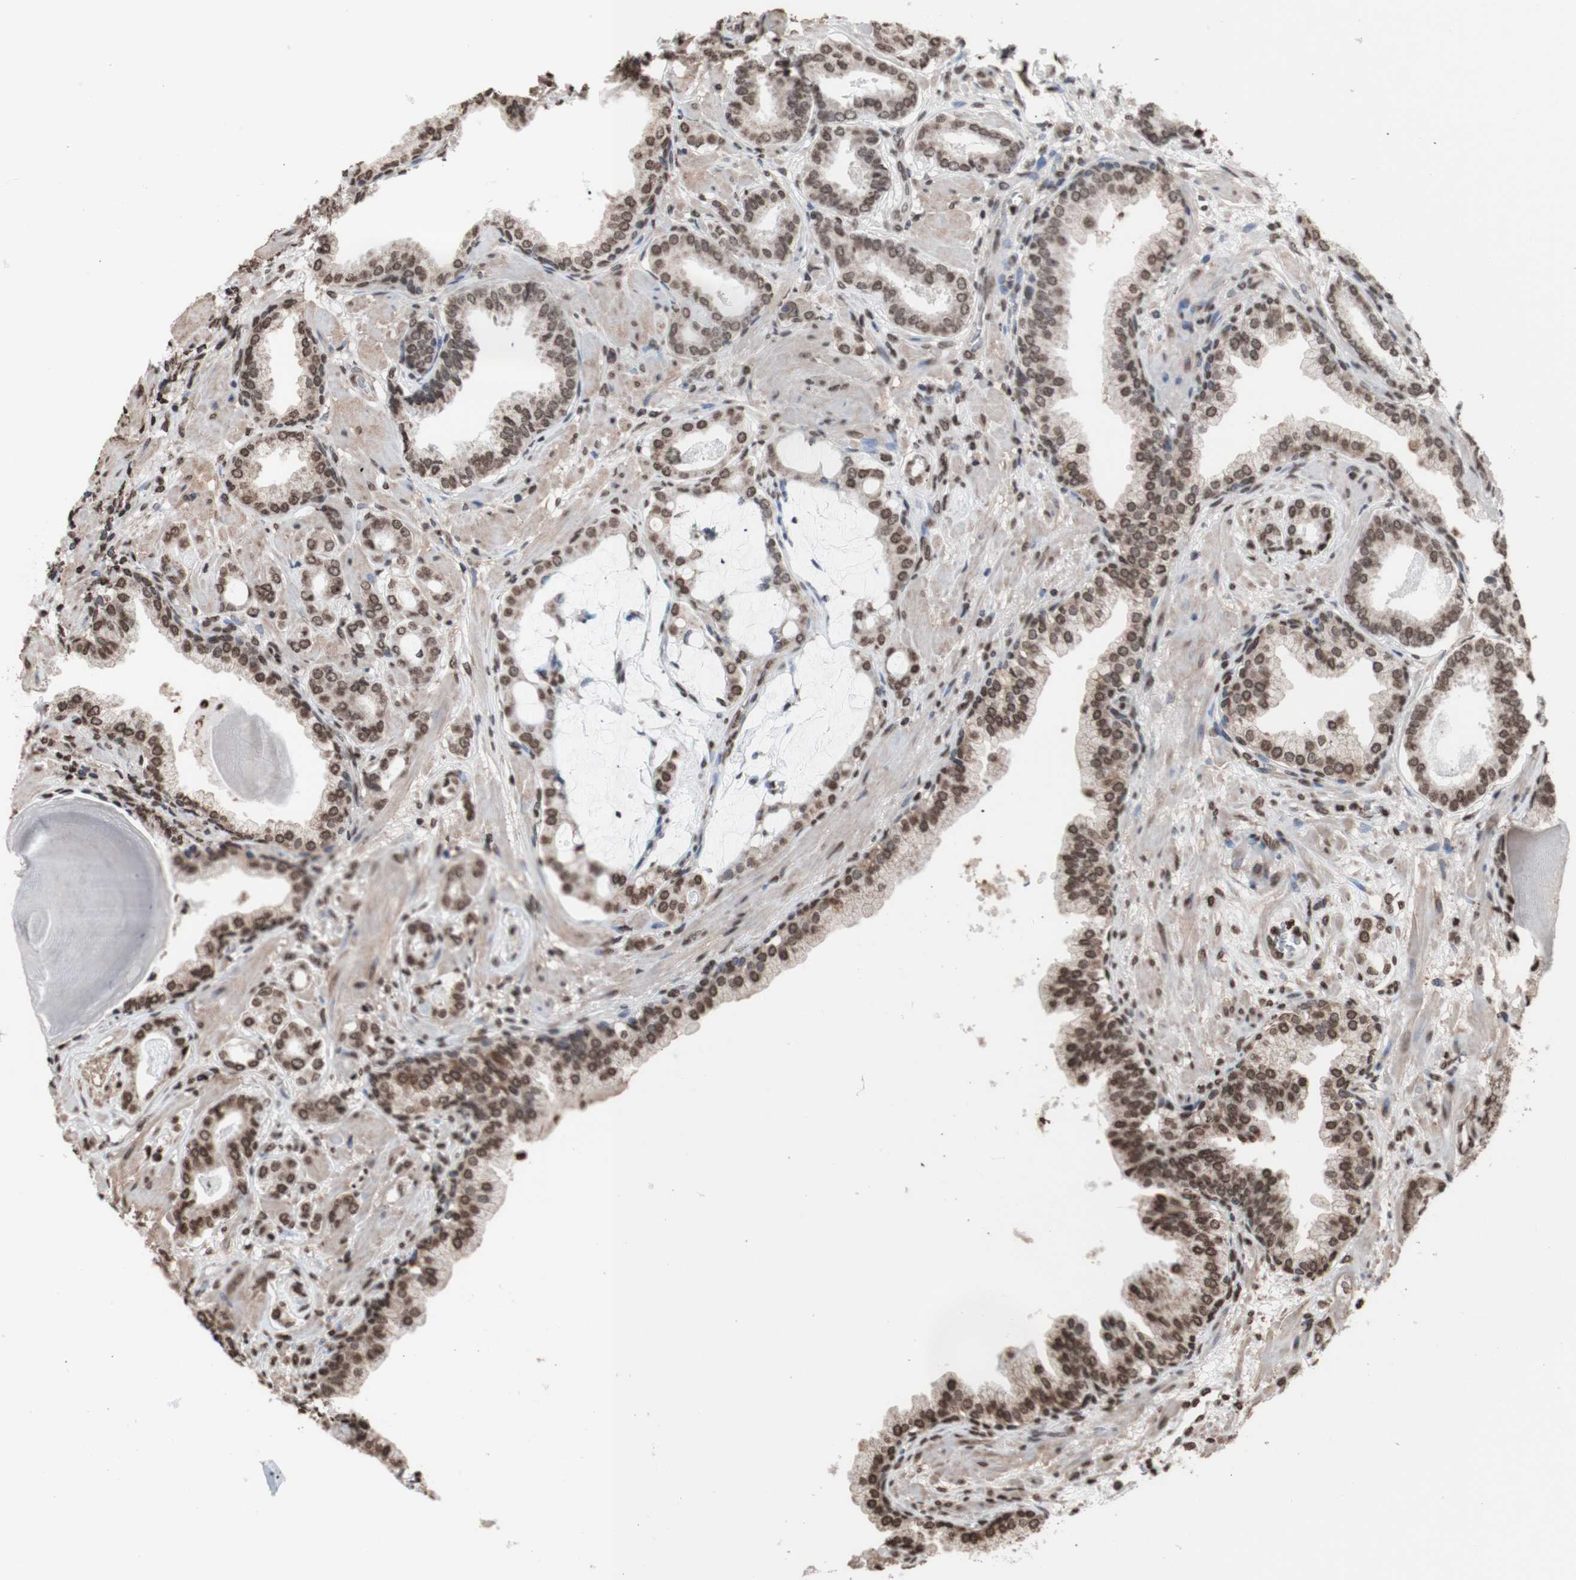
{"staining": {"intensity": "moderate", "quantity": ">75%", "location": "nuclear"}, "tissue": "prostate cancer", "cell_type": "Tumor cells", "image_type": "cancer", "snomed": [{"axis": "morphology", "description": "Adenocarcinoma, Low grade"}, {"axis": "topography", "description": "Prostate"}], "caption": "A photomicrograph of prostate adenocarcinoma (low-grade) stained for a protein reveals moderate nuclear brown staining in tumor cells.", "gene": "SNAI2", "patient": {"sex": "male", "age": 53}}